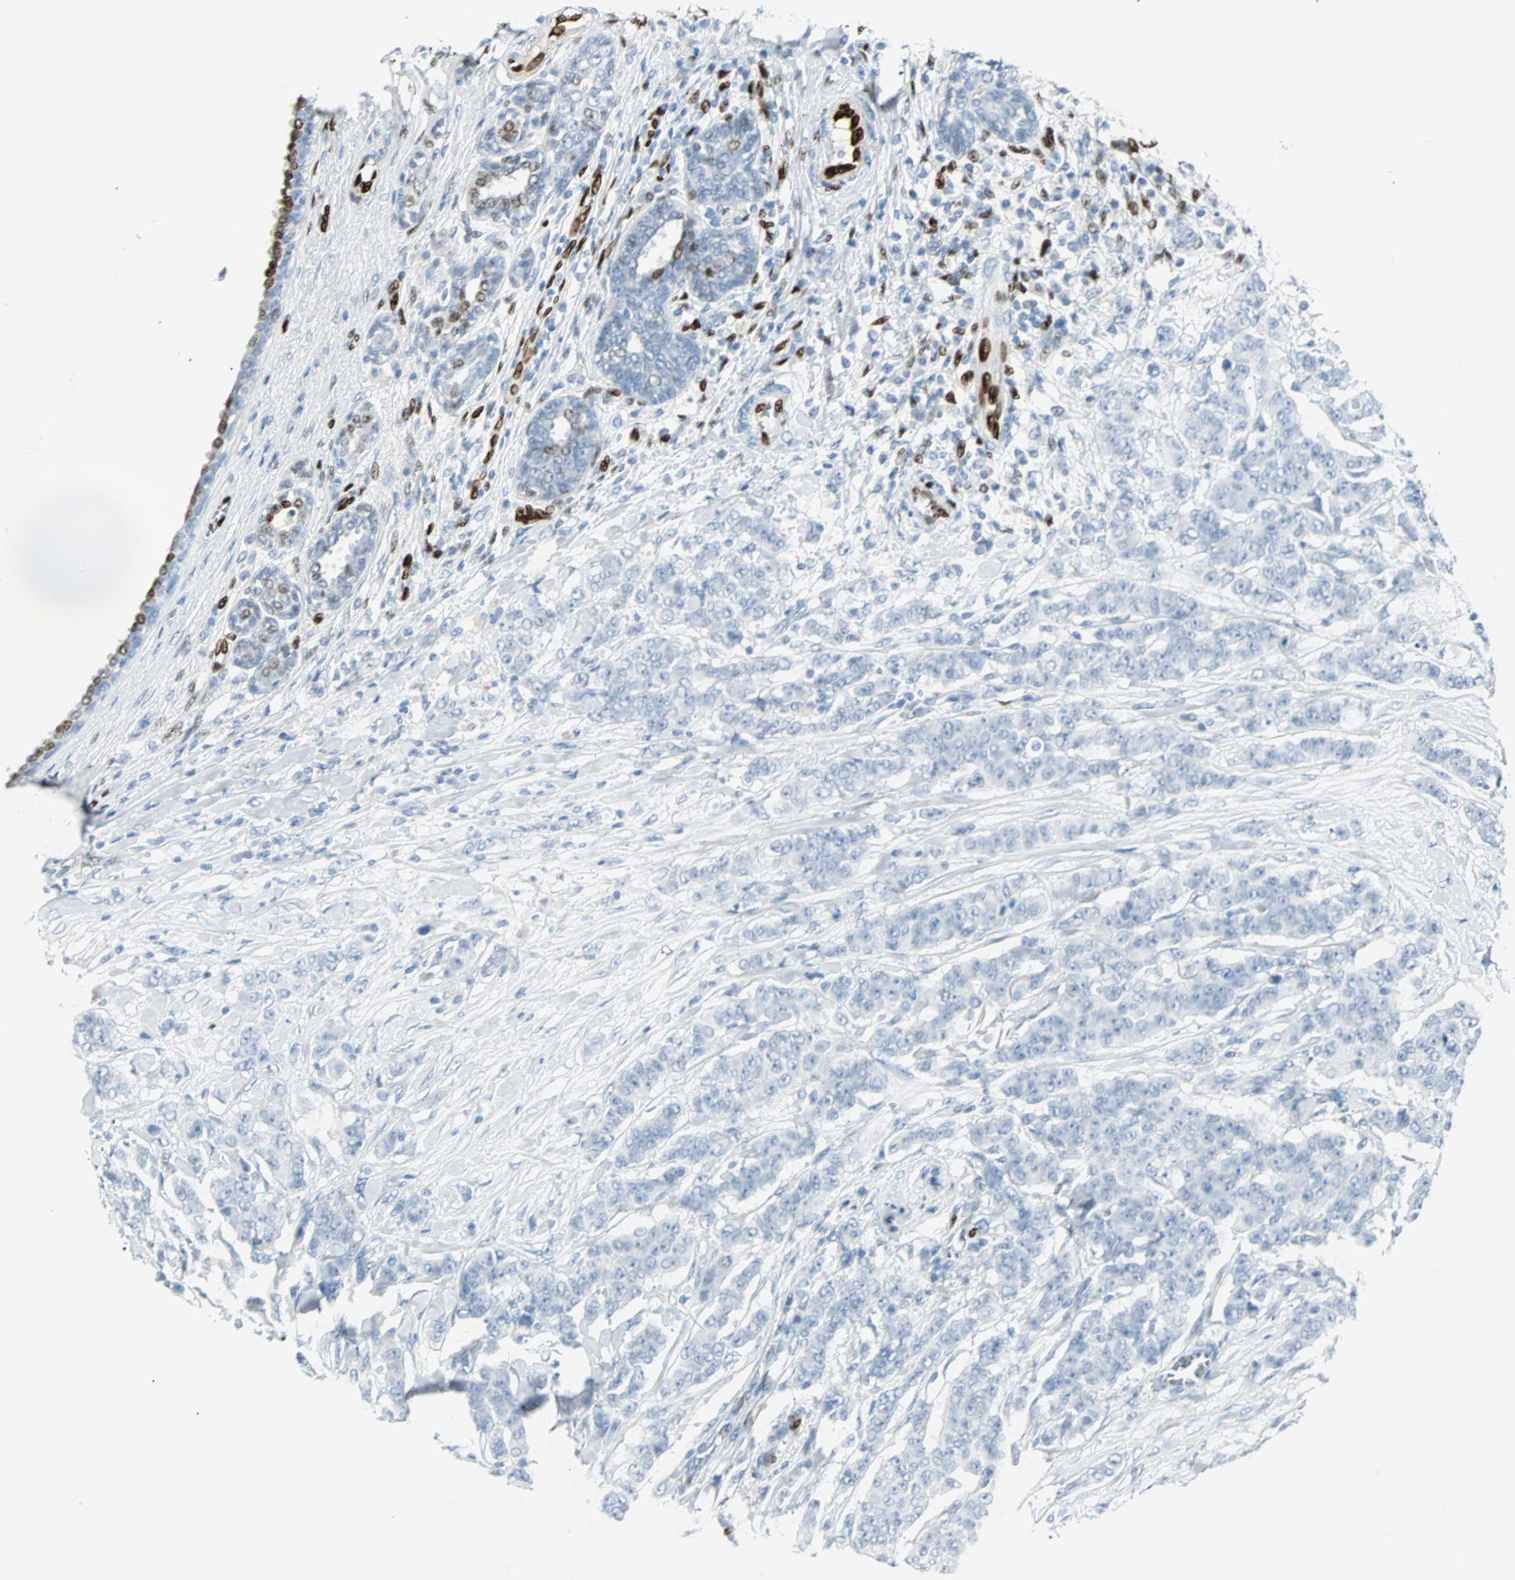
{"staining": {"intensity": "negative", "quantity": "none", "location": "none"}, "tissue": "breast cancer", "cell_type": "Tumor cells", "image_type": "cancer", "snomed": [{"axis": "morphology", "description": "Duct carcinoma"}, {"axis": "topography", "description": "Breast"}], "caption": "A high-resolution image shows IHC staining of invasive ductal carcinoma (breast), which demonstrates no significant expression in tumor cells.", "gene": "IL33", "patient": {"sex": "female", "age": 40}}